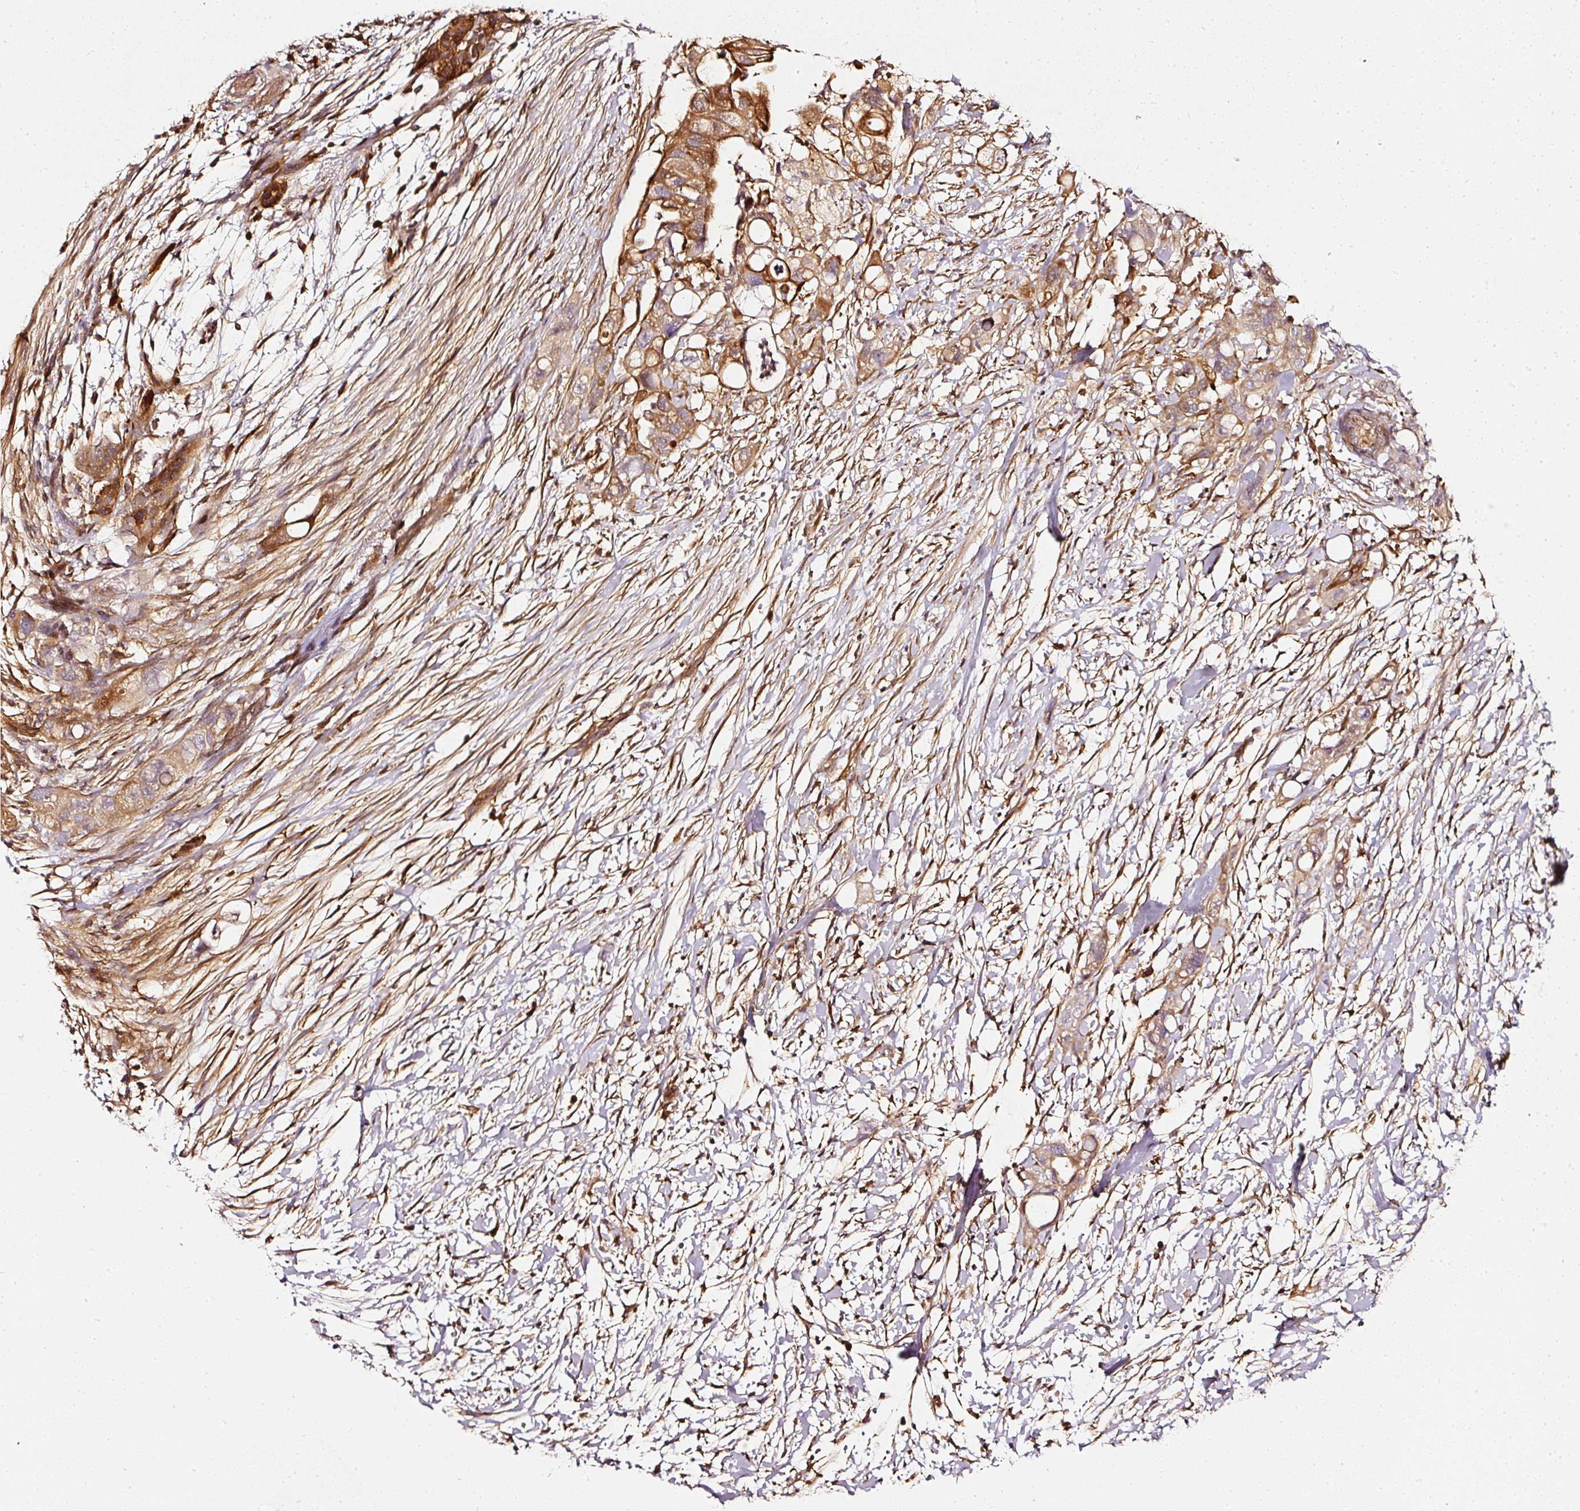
{"staining": {"intensity": "strong", "quantity": ">75%", "location": "cytoplasmic/membranous"}, "tissue": "pancreatic cancer", "cell_type": "Tumor cells", "image_type": "cancer", "snomed": [{"axis": "morphology", "description": "Adenocarcinoma, NOS"}, {"axis": "topography", "description": "Pancreas"}], "caption": "A high-resolution micrograph shows immunohistochemistry (IHC) staining of adenocarcinoma (pancreatic), which displays strong cytoplasmic/membranous positivity in approximately >75% of tumor cells.", "gene": "ASMTL", "patient": {"sex": "female", "age": 72}}